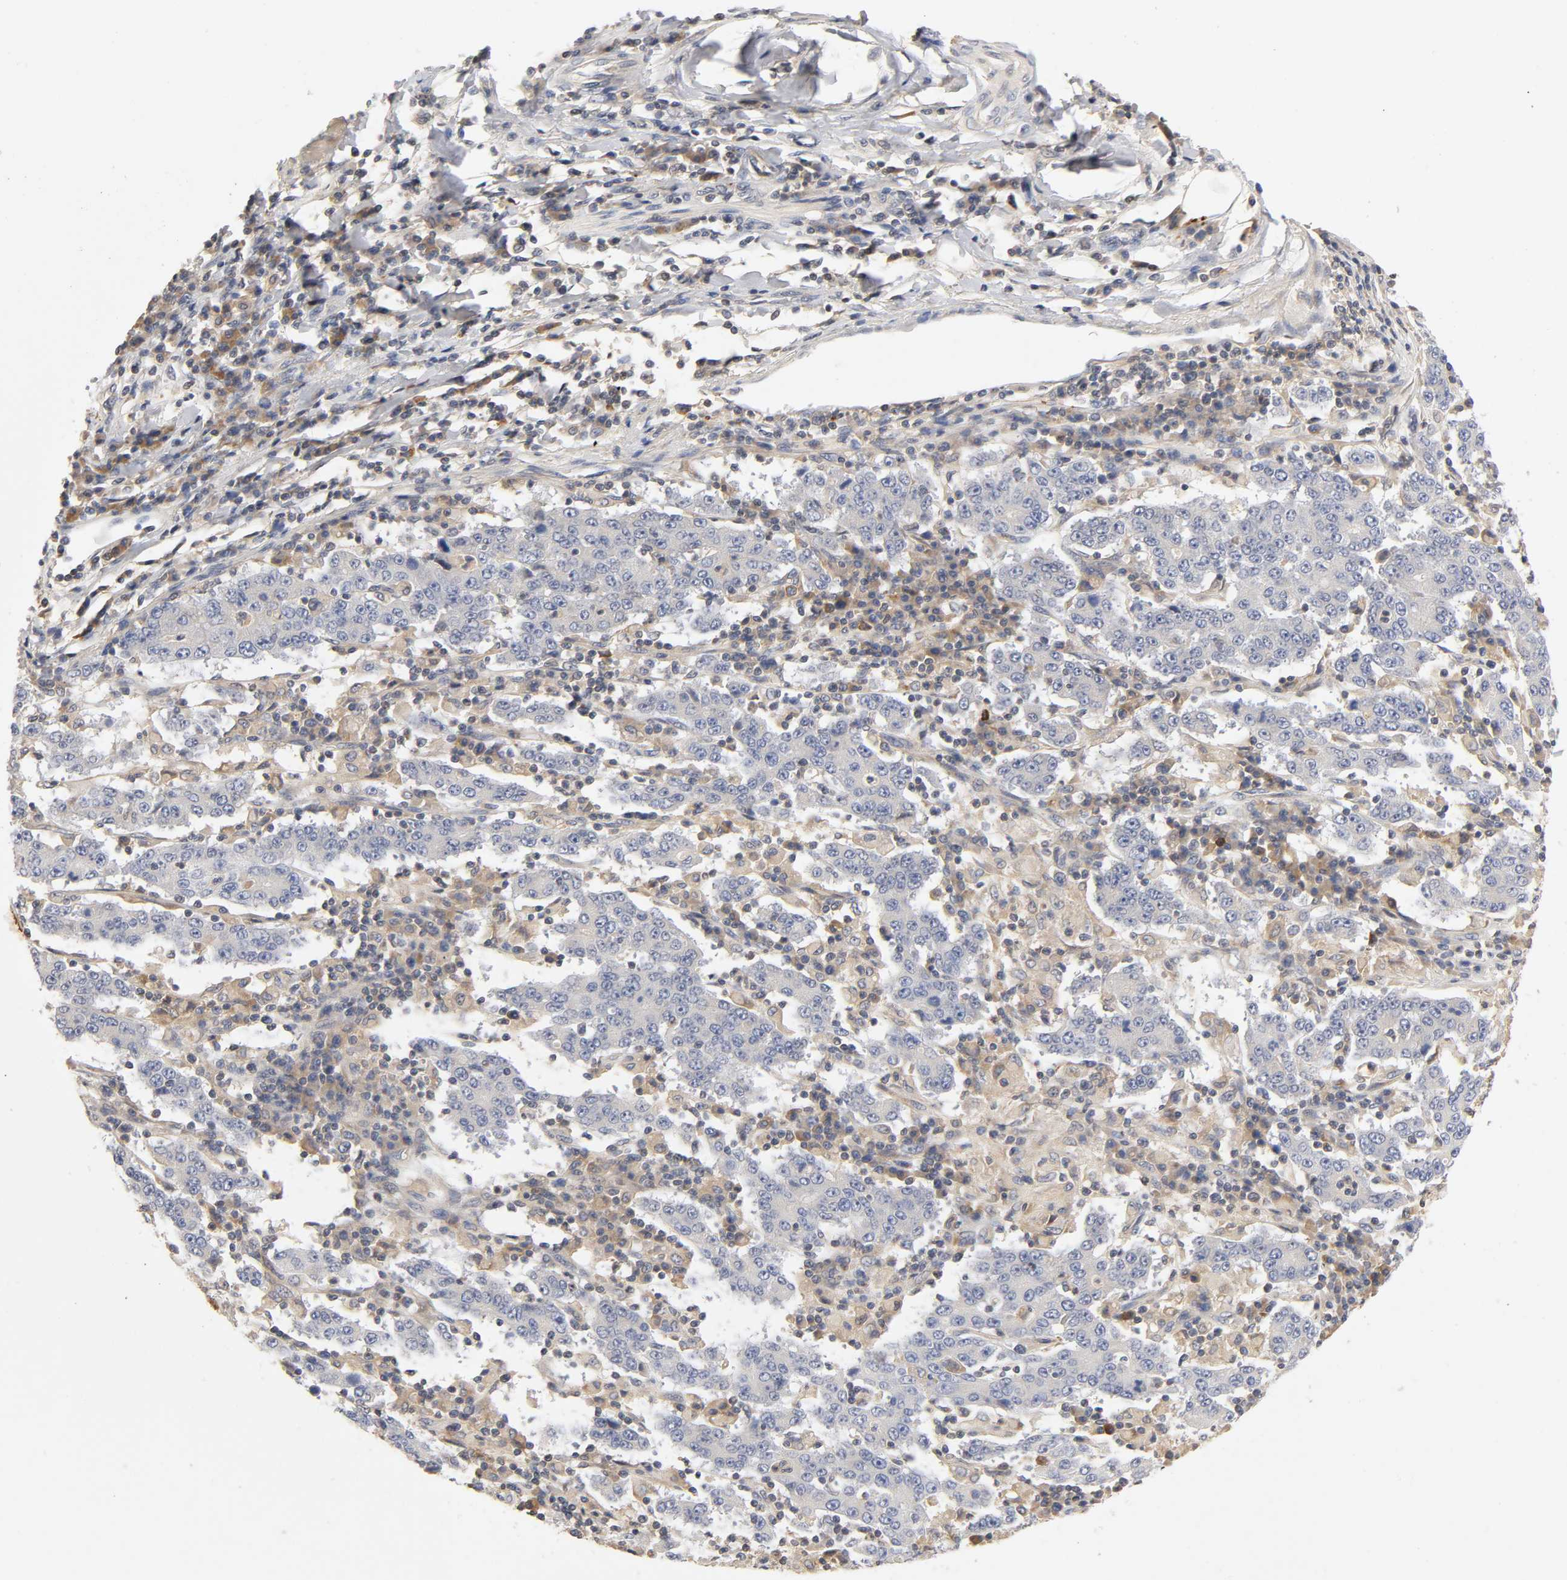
{"staining": {"intensity": "negative", "quantity": "none", "location": "none"}, "tissue": "stomach cancer", "cell_type": "Tumor cells", "image_type": "cancer", "snomed": [{"axis": "morphology", "description": "Normal tissue, NOS"}, {"axis": "morphology", "description": "Adenocarcinoma, NOS"}, {"axis": "topography", "description": "Stomach, upper"}, {"axis": "topography", "description": "Stomach"}], "caption": "Immunohistochemistry of stomach adenocarcinoma reveals no expression in tumor cells.", "gene": "RHOA", "patient": {"sex": "male", "age": 59}}